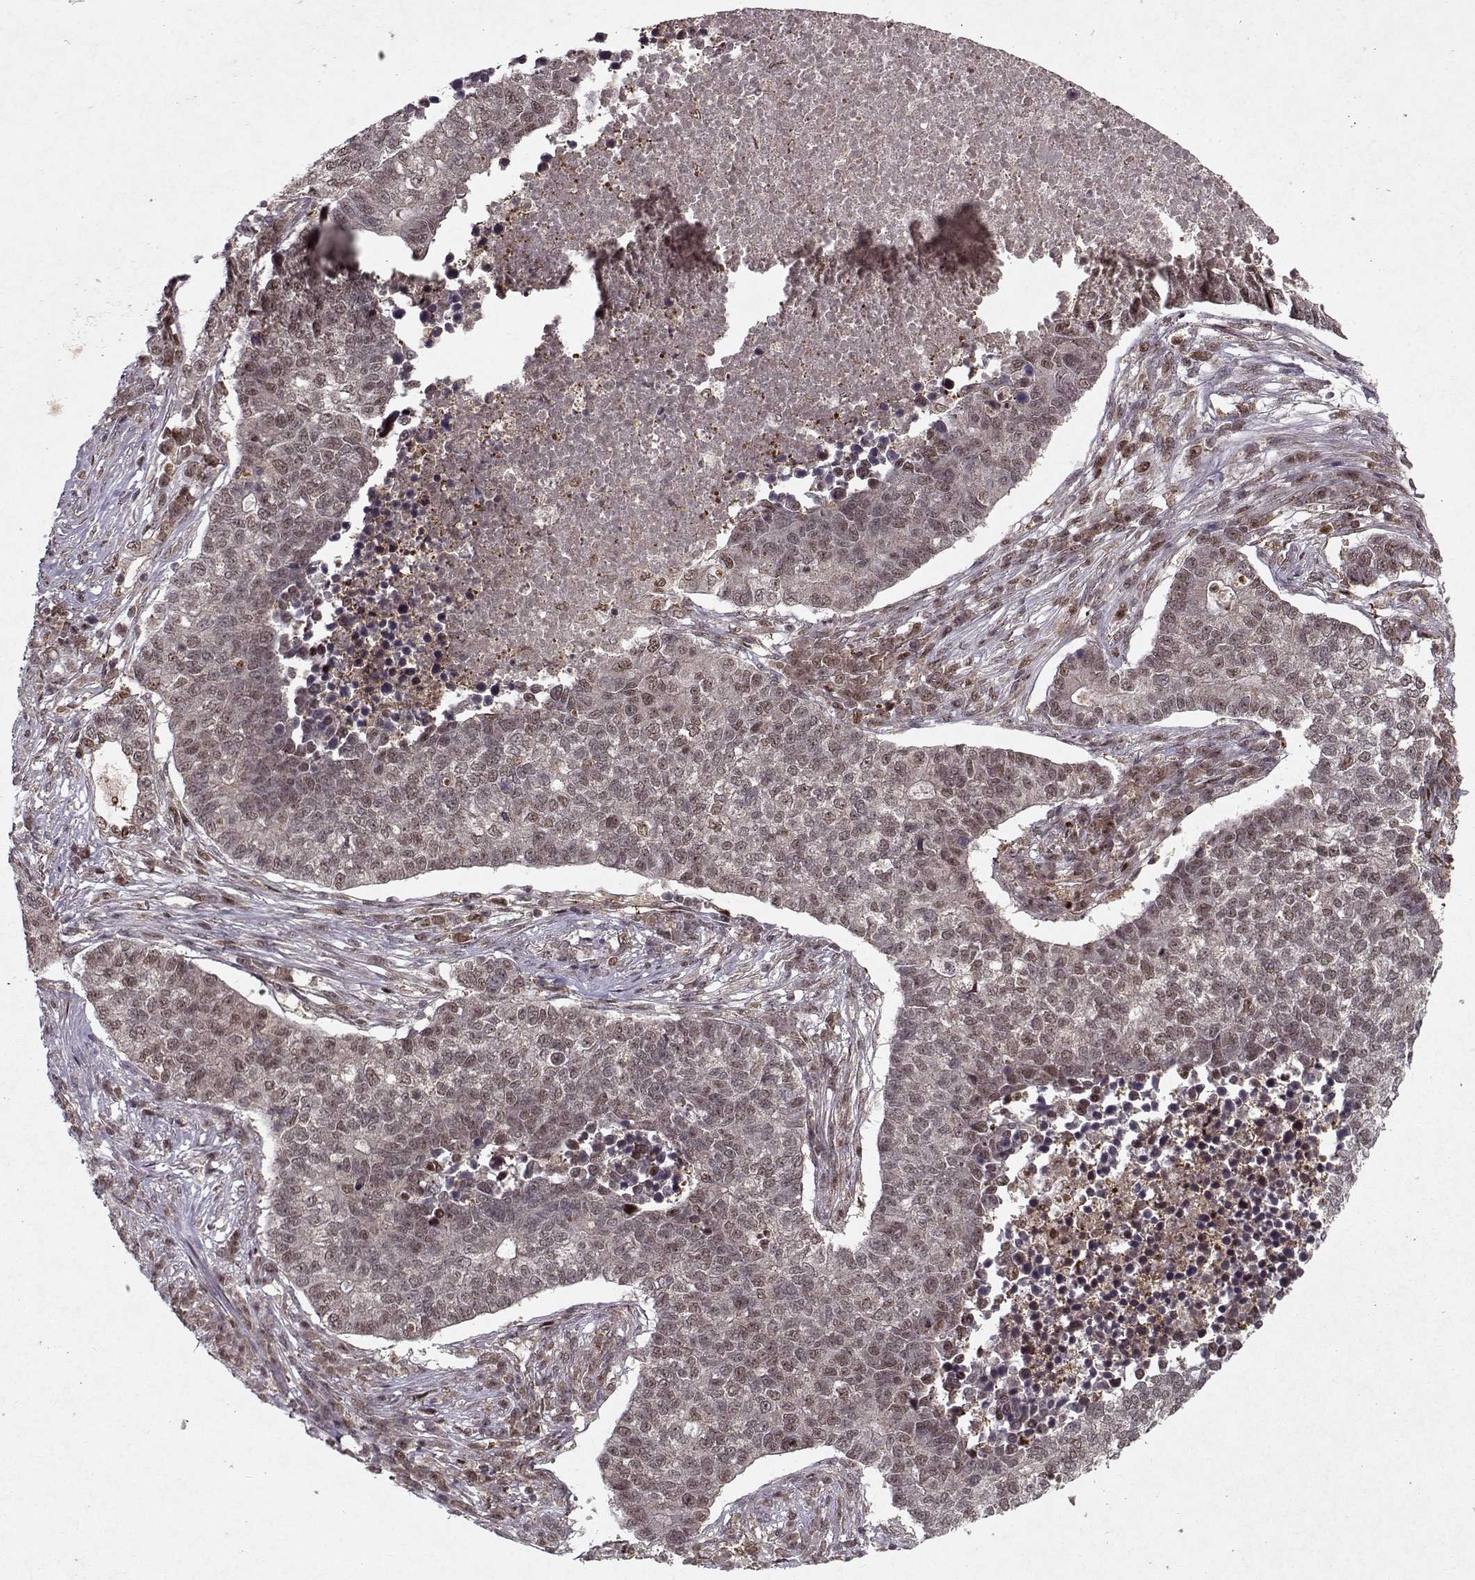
{"staining": {"intensity": "weak", "quantity": "25%-75%", "location": "nuclear"}, "tissue": "lung cancer", "cell_type": "Tumor cells", "image_type": "cancer", "snomed": [{"axis": "morphology", "description": "Adenocarcinoma, NOS"}, {"axis": "topography", "description": "Lung"}], "caption": "DAB (3,3'-diaminobenzidine) immunohistochemical staining of lung adenocarcinoma exhibits weak nuclear protein expression in approximately 25%-75% of tumor cells.", "gene": "PSMA7", "patient": {"sex": "male", "age": 57}}